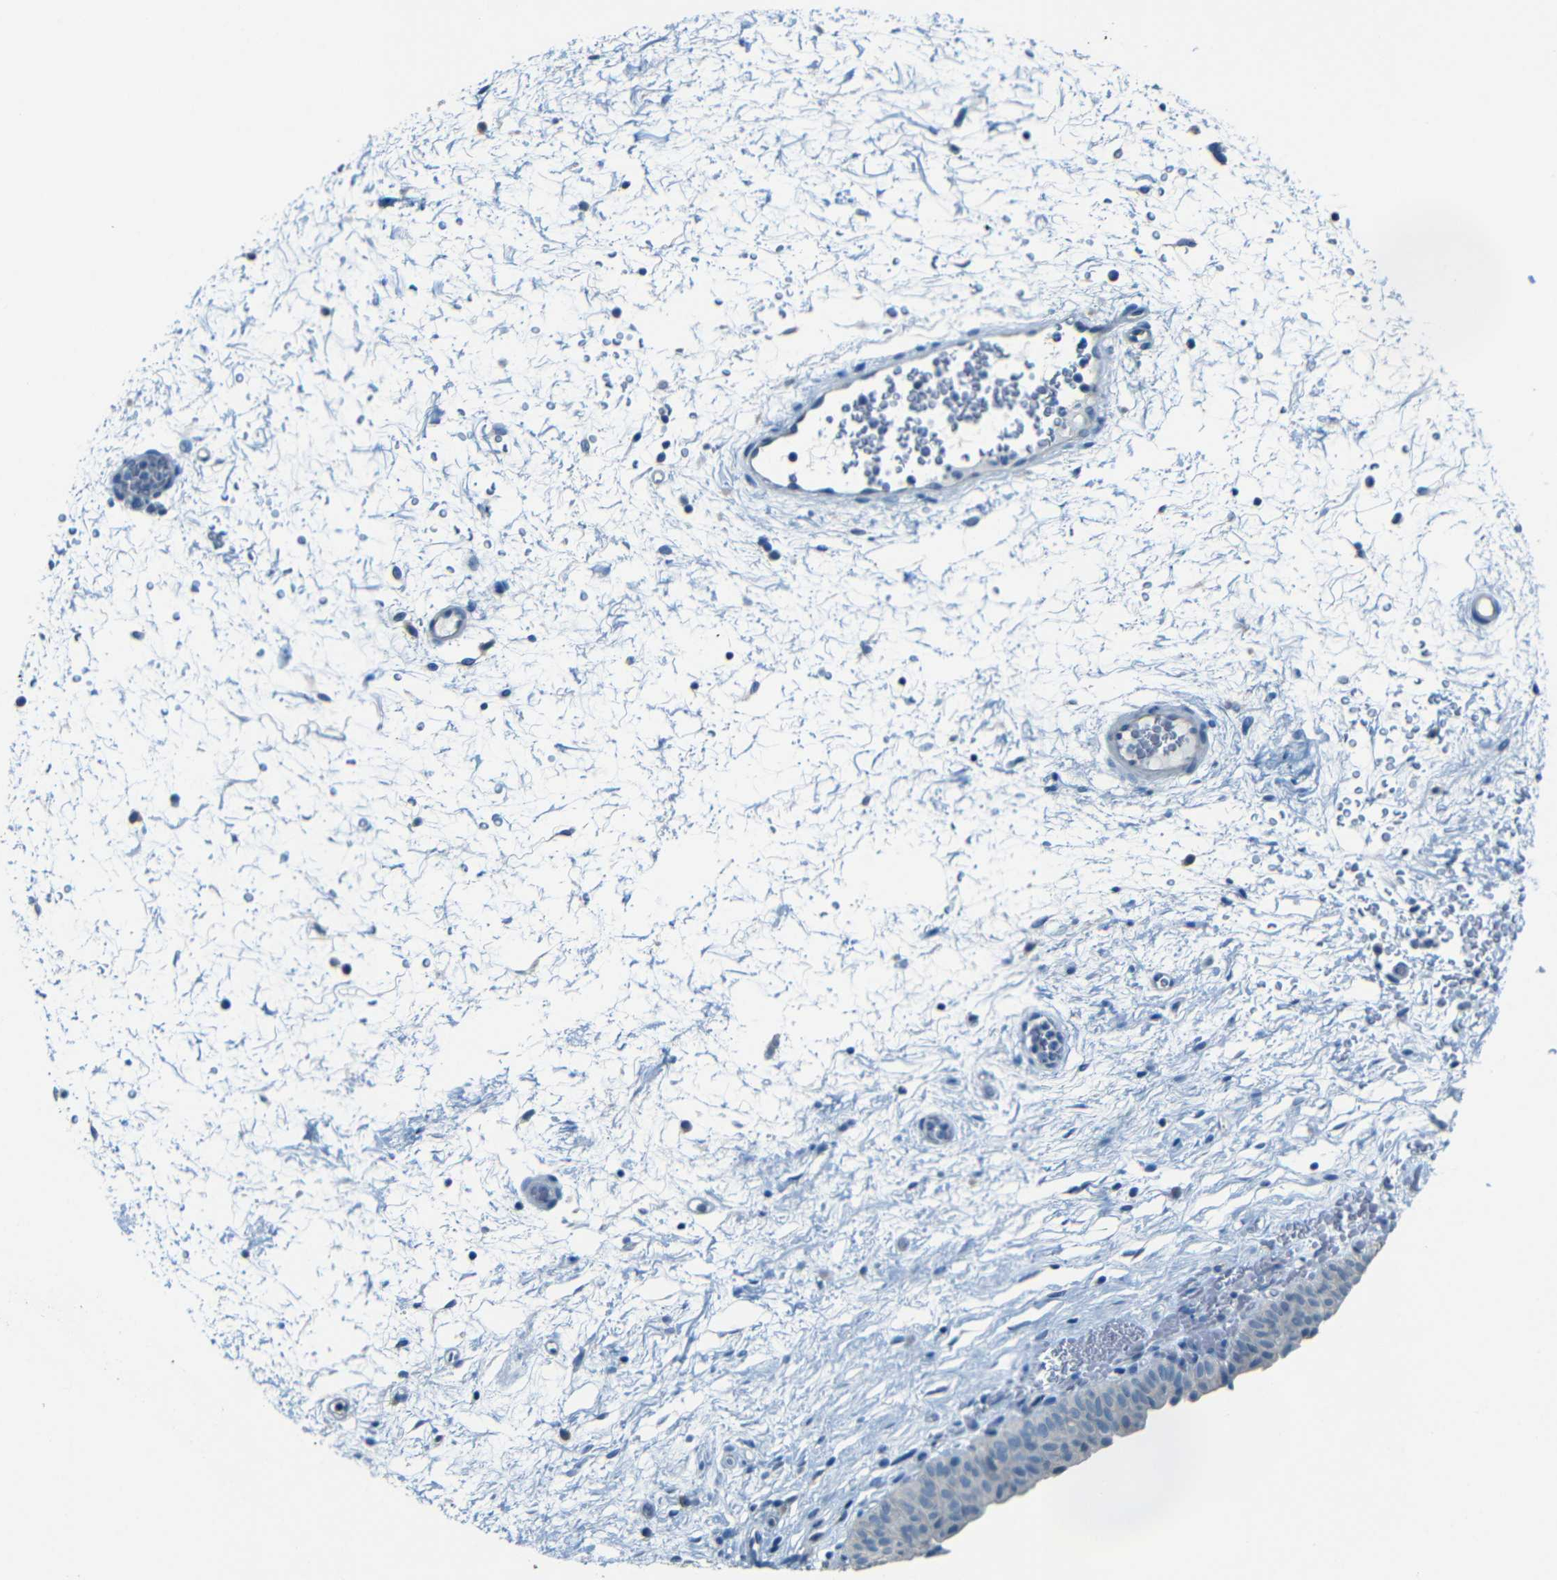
{"staining": {"intensity": "negative", "quantity": "none", "location": "none"}, "tissue": "urinary bladder", "cell_type": "Urothelial cells", "image_type": "normal", "snomed": [{"axis": "morphology", "description": "Normal tissue, NOS"}, {"axis": "topography", "description": "Urinary bladder"}], "caption": "IHC micrograph of unremarkable urinary bladder: urinary bladder stained with DAB shows no significant protein positivity in urothelial cells.", "gene": "ZMAT1", "patient": {"sex": "male", "age": 46}}